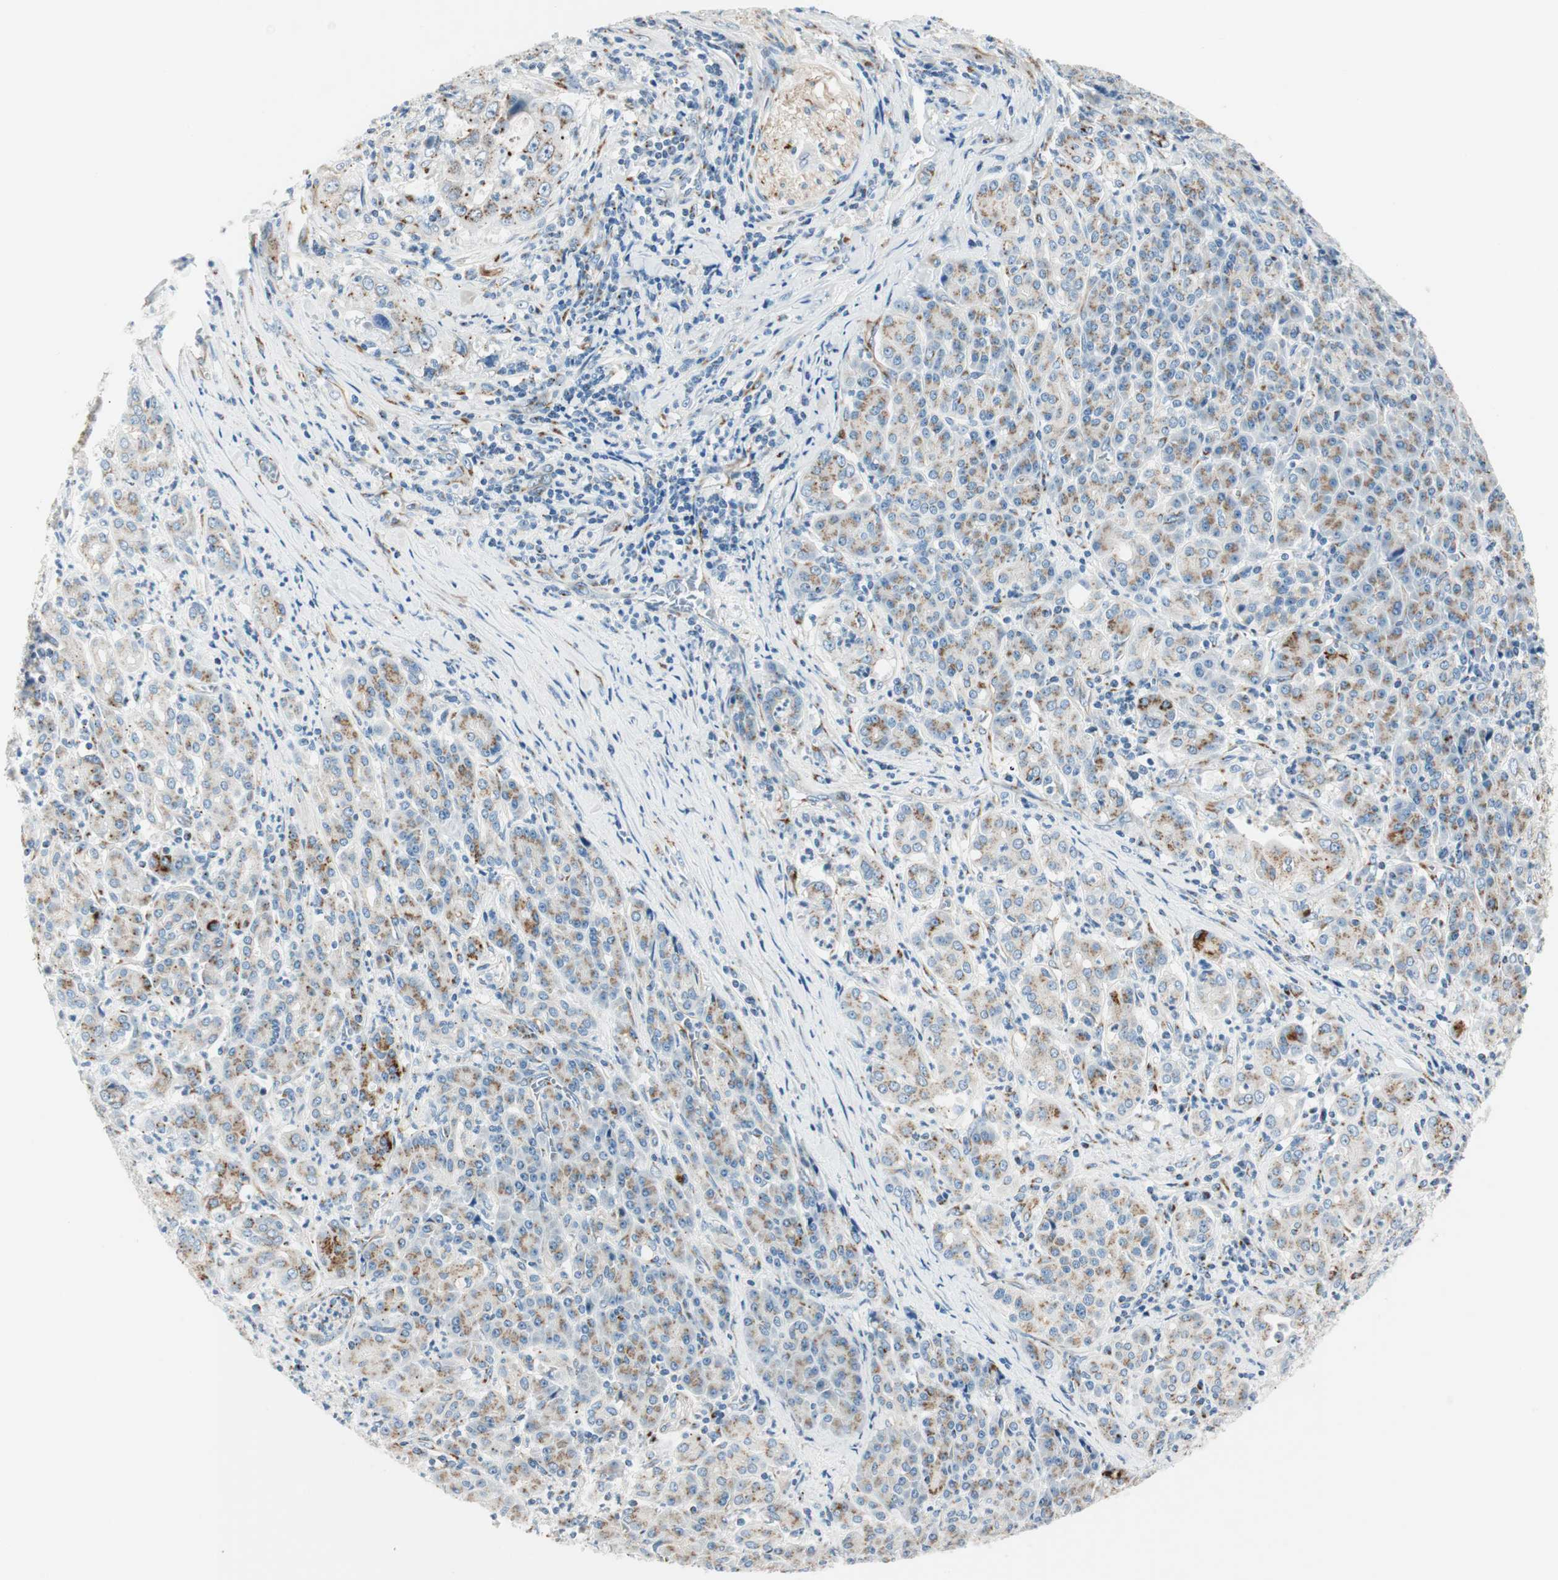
{"staining": {"intensity": "moderate", "quantity": "25%-75%", "location": "cytoplasmic/membranous"}, "tissue": "pancreatic cancer", "cell_type": "Tumor cells", "image_type": "cancer", "snomed": [{"axis": "morphology", "description": "Adenocarcinoma, NOS"}, {"axis": "topography", "description": "Pancreas"}], "caption": "Pancreatic cancer (adenocarcinoma) tissue displays moderate cytoplasmic/membranous positivity in about 25%-75% of tumor cells, visualized by immunohistochemistry.", "gene": "TMF1", "patient": {"sex": "male", "age": 70}}